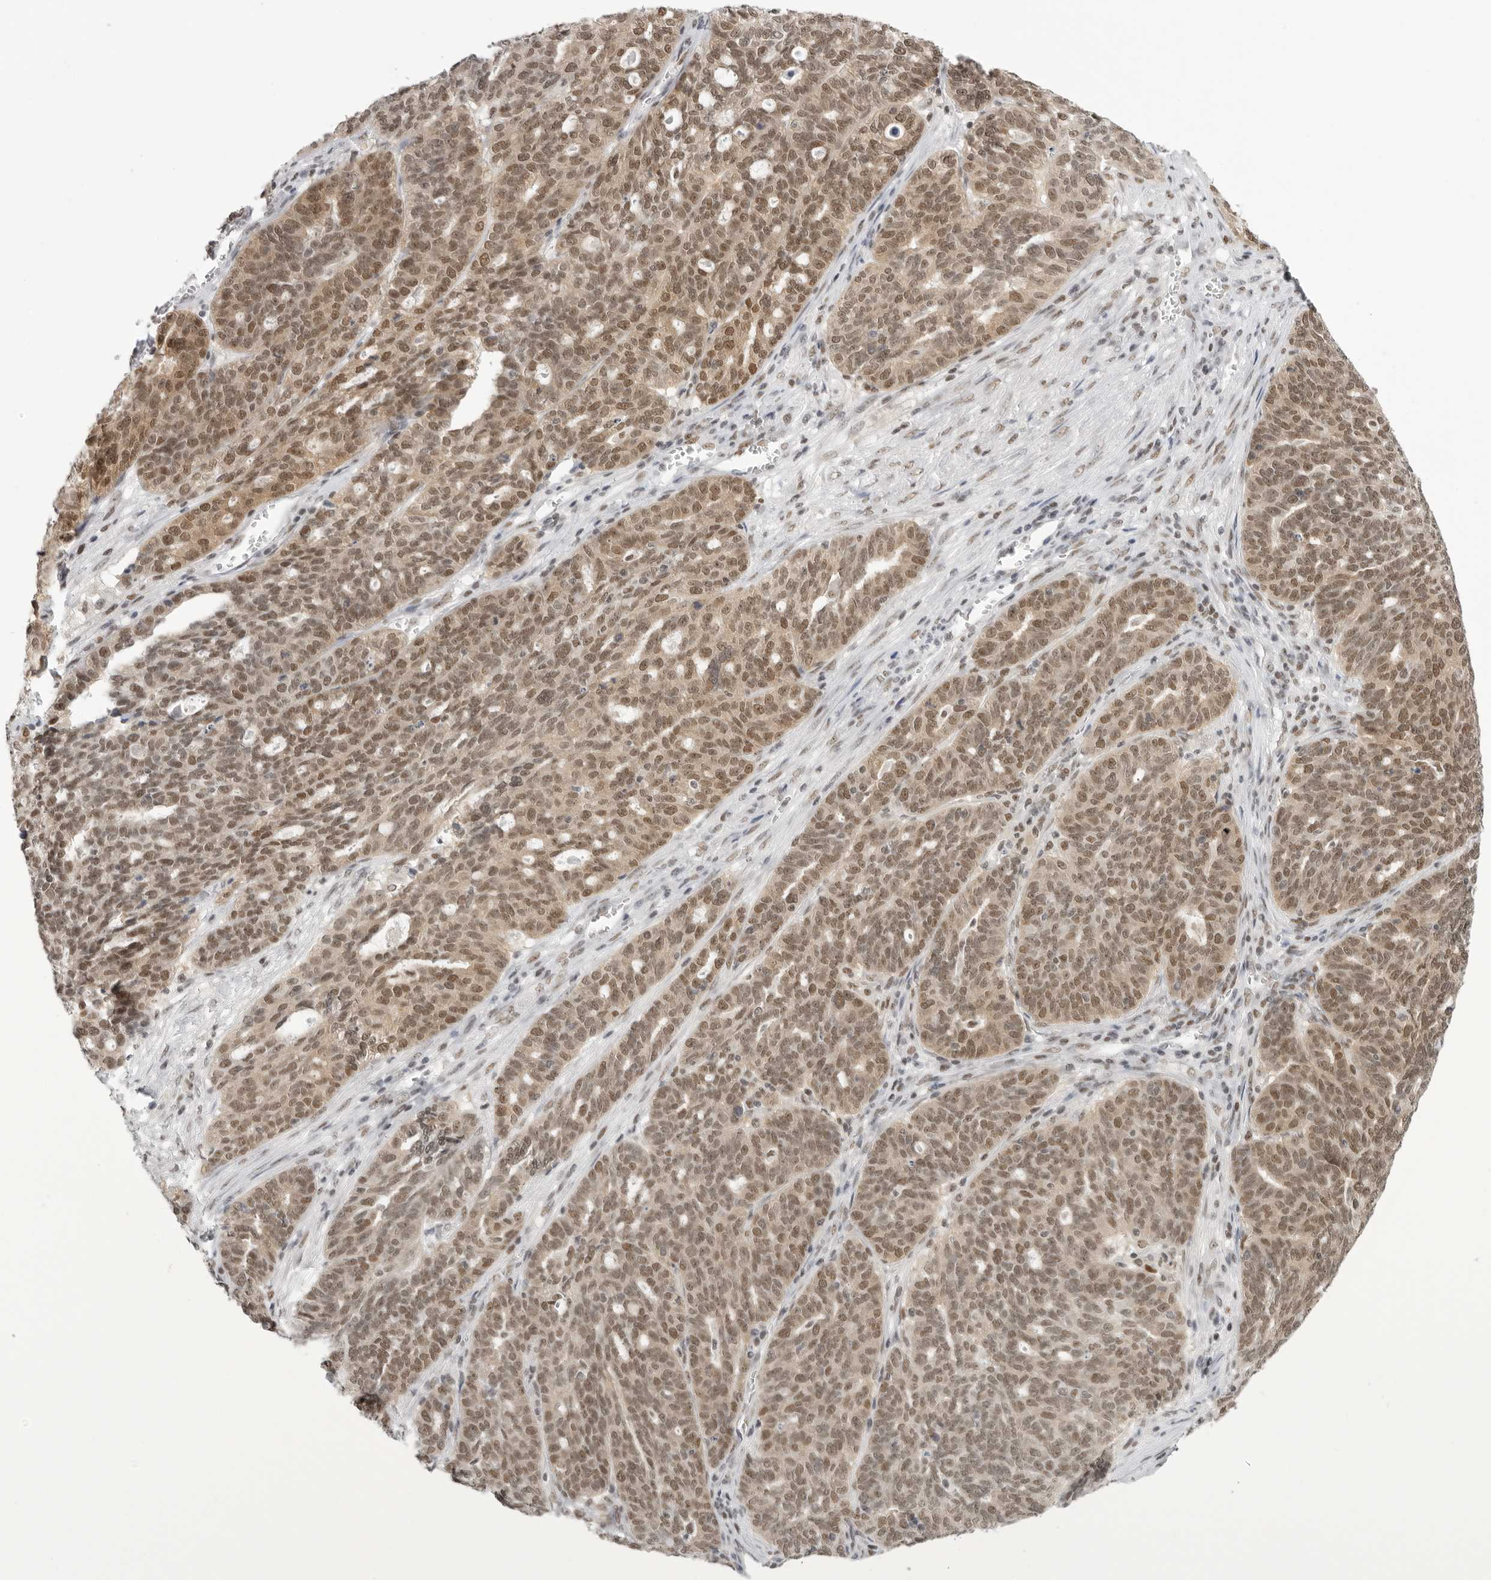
{"staining": {"intensity": "moderate", "quantity": ">75%", "location": "nuclear"}, "tissue": "ovarian cancer", "cell_type": "Tumor cells", "image_type": "cancer", "snomed": [{"axis": "morphology", "description": "Cystadenocarcinoma, serous, NOS"}, {"axis": "topography", "description": "Ovary"}], "caption": "Ovarian serous cystadenocarcinoma stained with immunohistochemistry (IHC) shows moderate nuclear staining in approximately >75% of tumor cells.", "gene": "RPA2", "patient": {"sex": "female", "age": 59}}